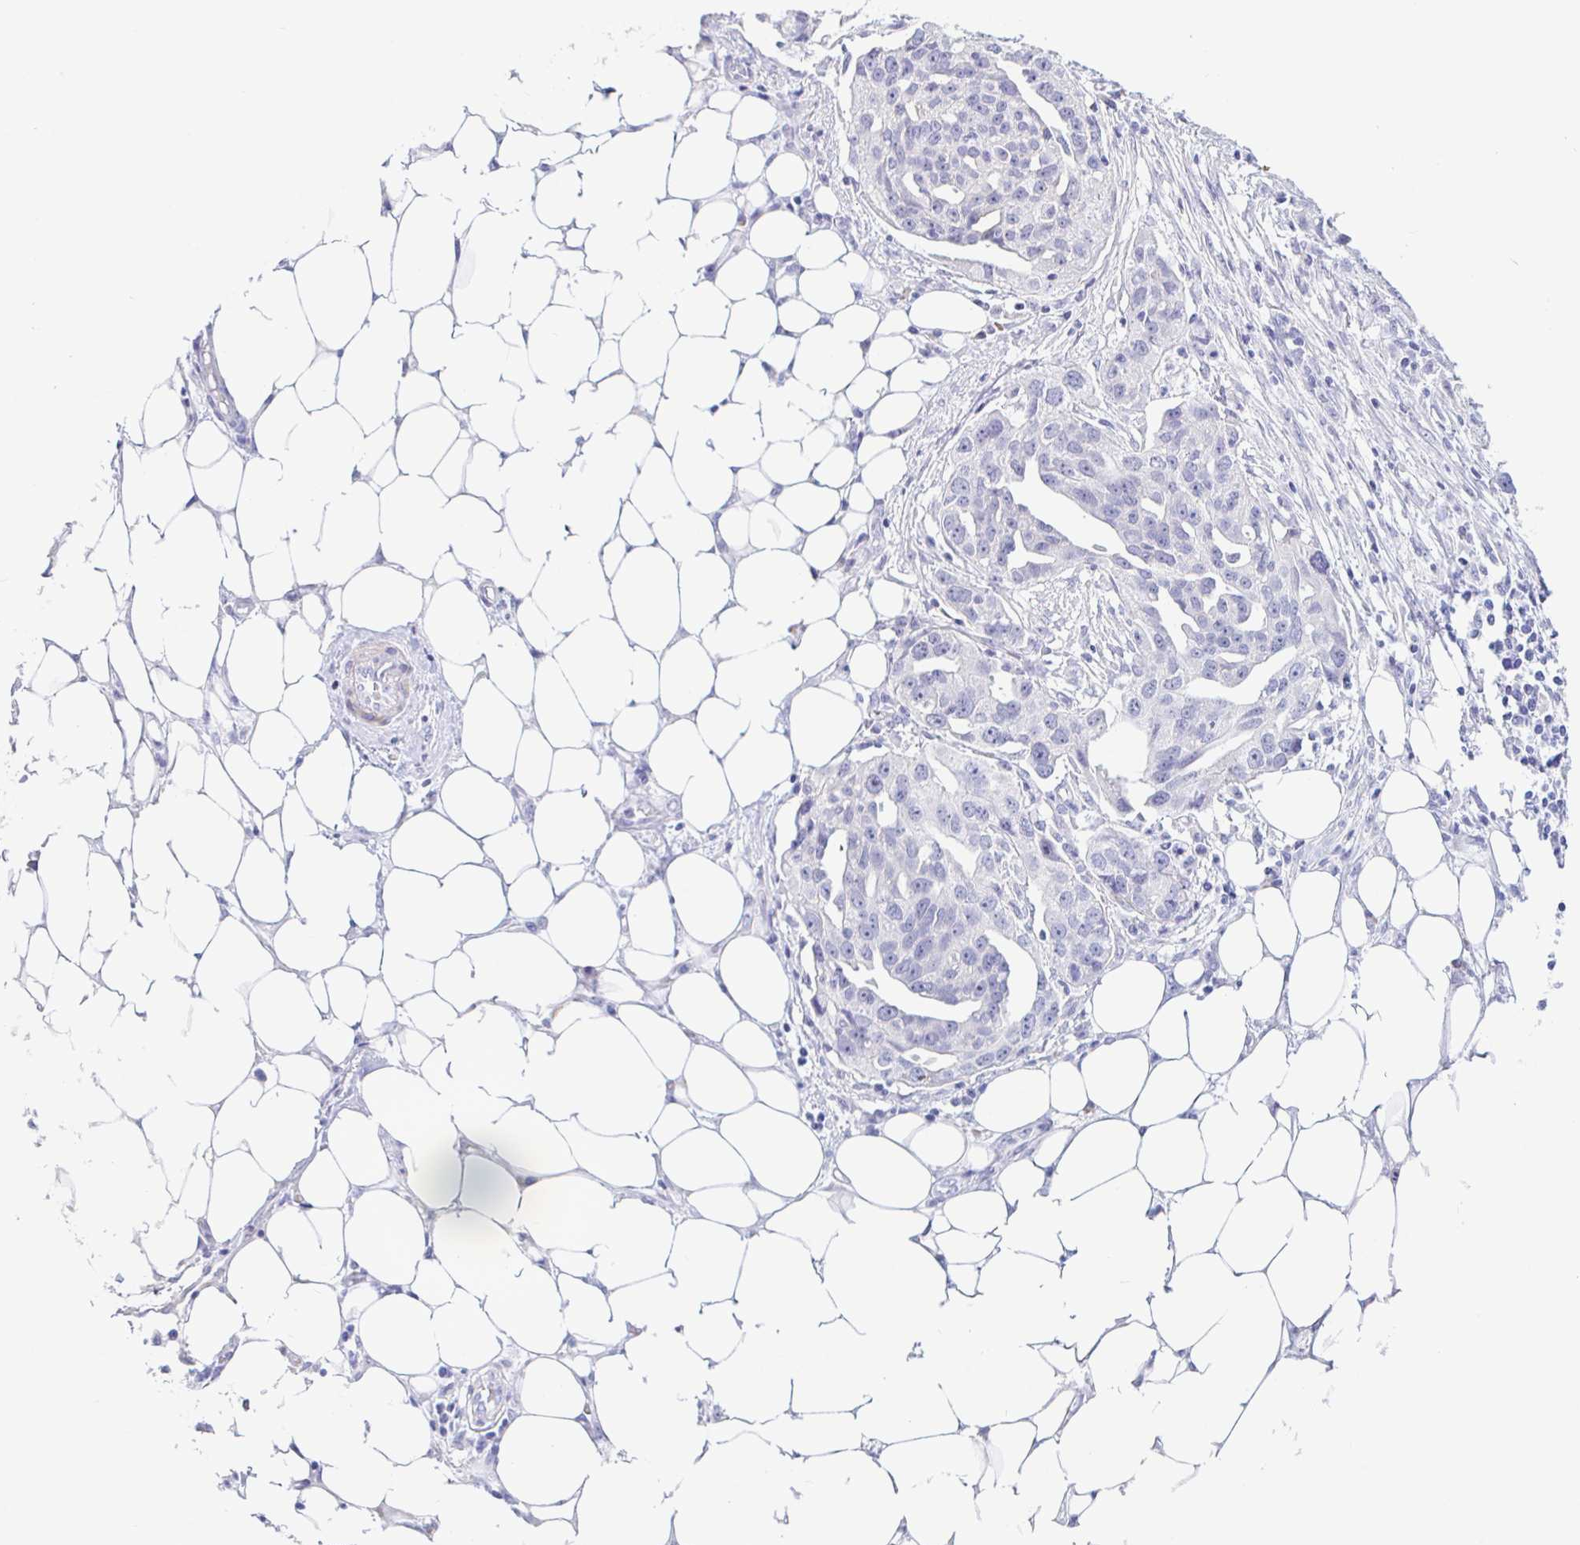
{"staining": {"intensity": "negative", "quantity": "none", "location": "none"}, "tissue": "ovarian cancer", "cell_type": "Tumor cells", "image_type": "cancer", "snomed": [{"axis": "morphology", "description": "Carcinoma, endometroid"}, {"axis": "morphology", "description": "Cystadenocarcinoma, serous, NOS"}, {"axis": "topography", "description": "Ovary"}], "caption": "The micrograph displays no staining of tumor cells in ovarian cancer (serous cystadenocarcinoma). The staining is performed using DAB (3,3'-diaminobenzidine) brown chromogen with nuclei counter-stained in using hematoxylin.", "gene": "NBPF3", "patient": {"sex": "female", "age": 45}}